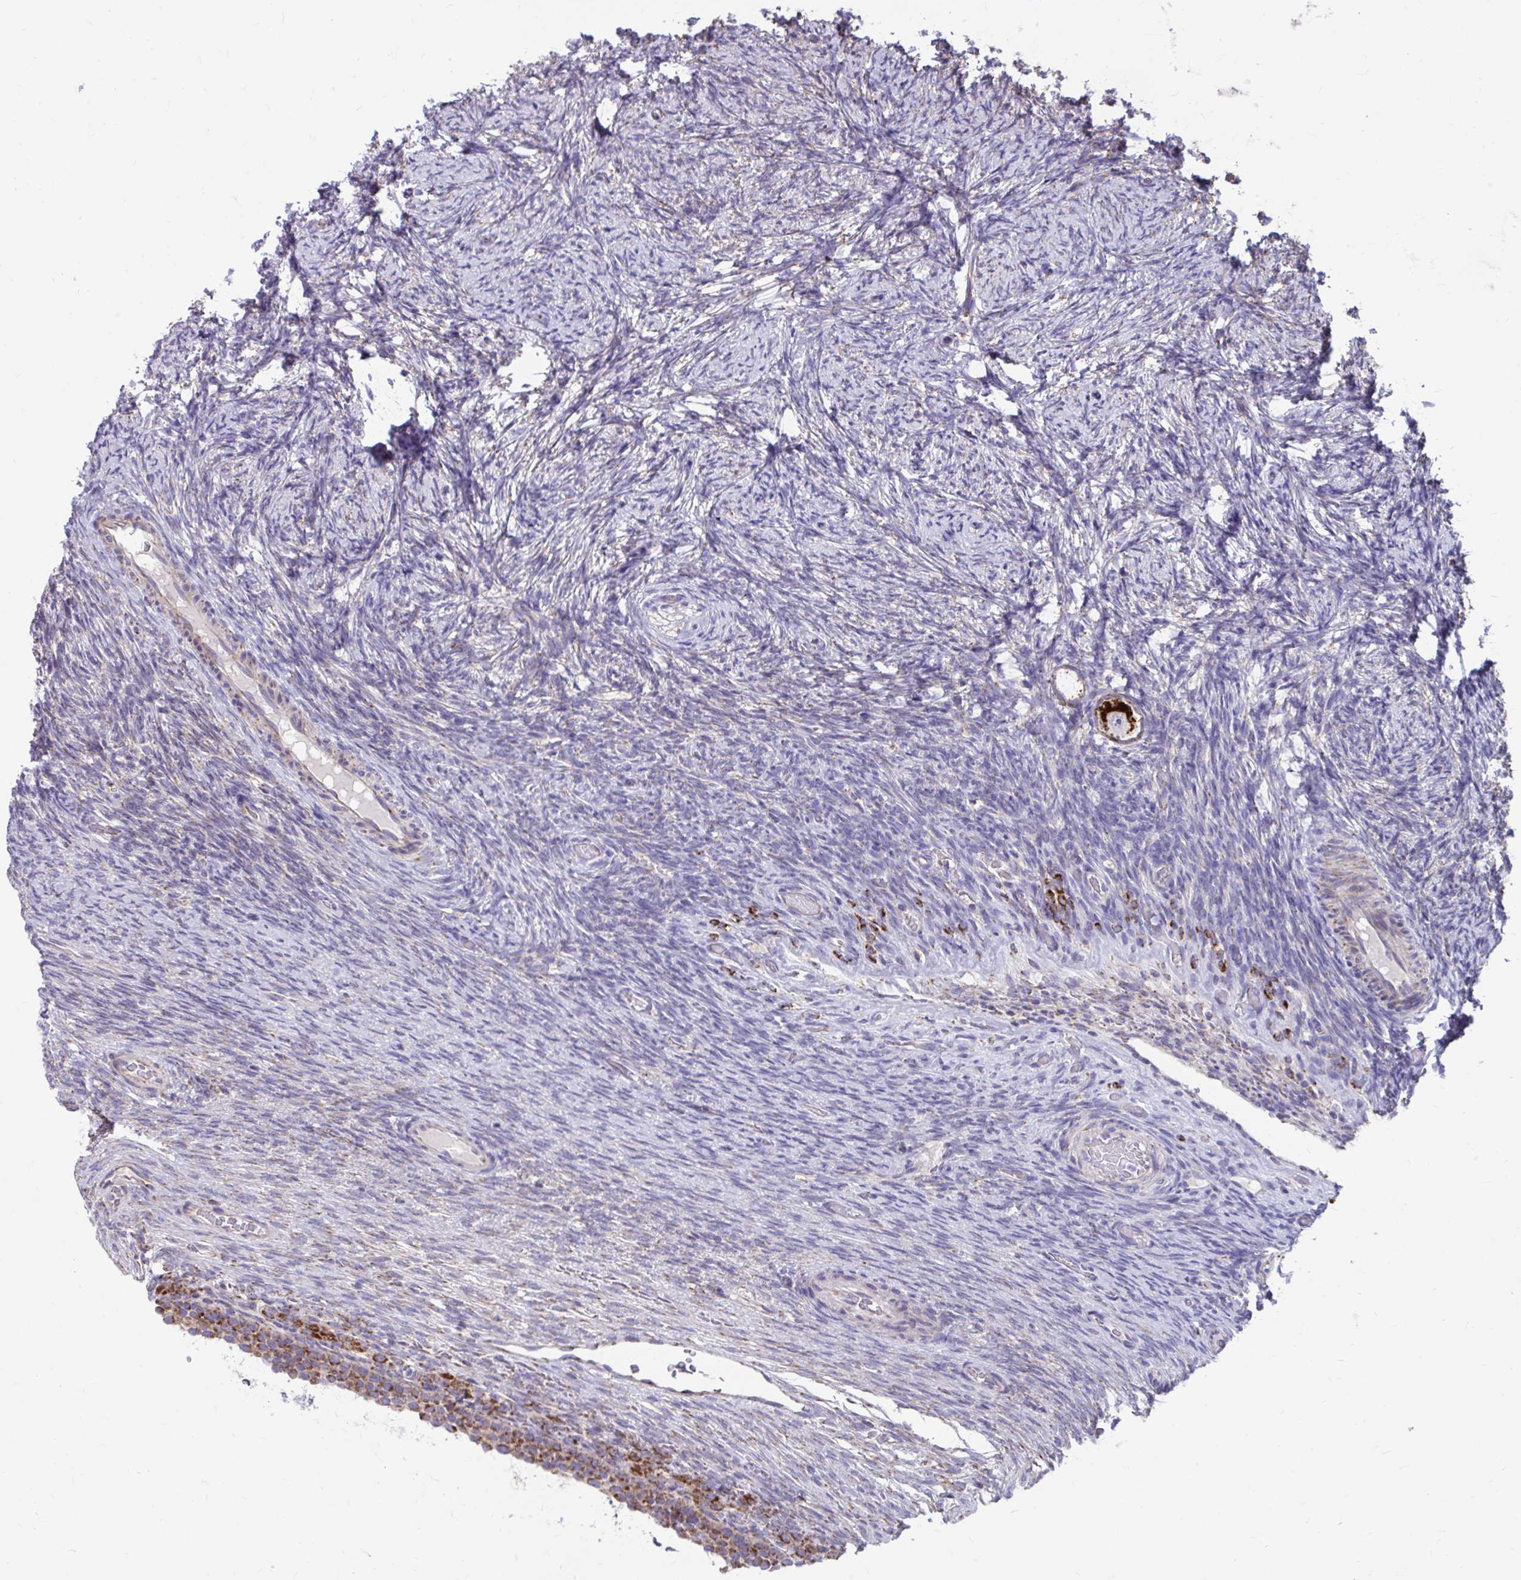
{"staining": {"intensity": "strong", "quantity": ">75%", "location": "cytoplasmic/membranous"}, "tissue": "ovary", "cell_type": "Follicle cells", "image_type": "normal", "snomed": [{"axis": "morphology", "description": "Normal tissue, NOS"}, {"axis": "topography", "description": "Ovary"}], "caption": "The photomicrograph shows staining of benign ovary, revealing strong cytoplasmic/membranous protein expression (brown color) within follicle cells.", "gene": "LINGO4", "patient": {"sex": "female", "age": 34}}